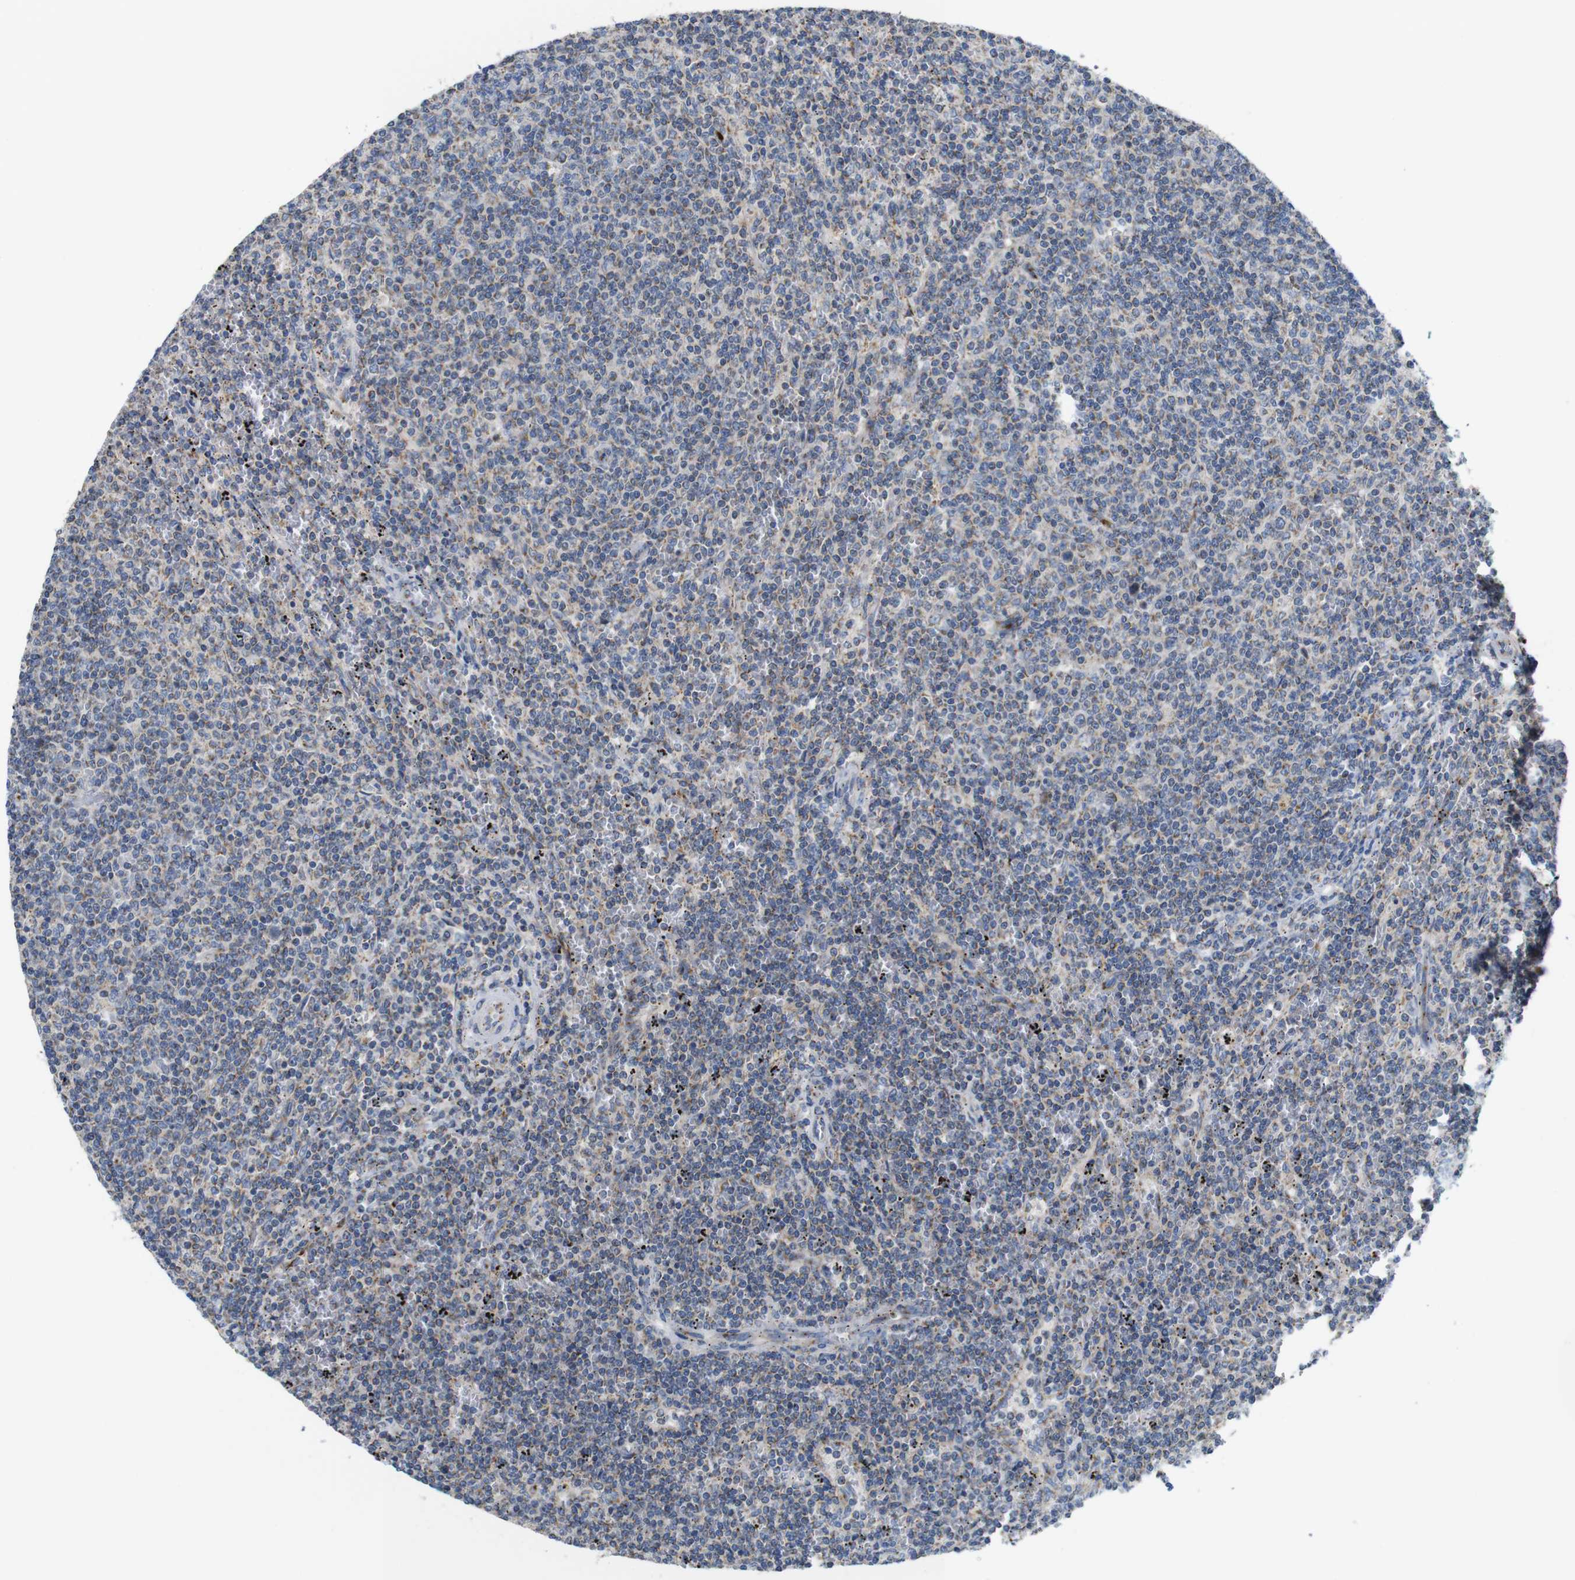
{"staining": {"intensity": "moderate", "quantity": ">75%", "location": "cytoplasmic/membranous"}, "tissue": "lymphoma", "cell_type": "Tumor cells", "image_type": "cancer", "snomed": [{"axis": "morphology", "description": "Malignant lymphoma, non-Hodgkin's type, Low grade"}, {"axis": "topography", "description": "Spleen"}], "caption": "The photomicrograph reveals a brown stain indicating the presence of a protein in the cytoplasmic/membranous of tumor cells in malignant lymphoma, non-Hodgkin's type (low-grade).", "gene": "EFCAB14", "patient": {"sex": "female", "age": 50}}